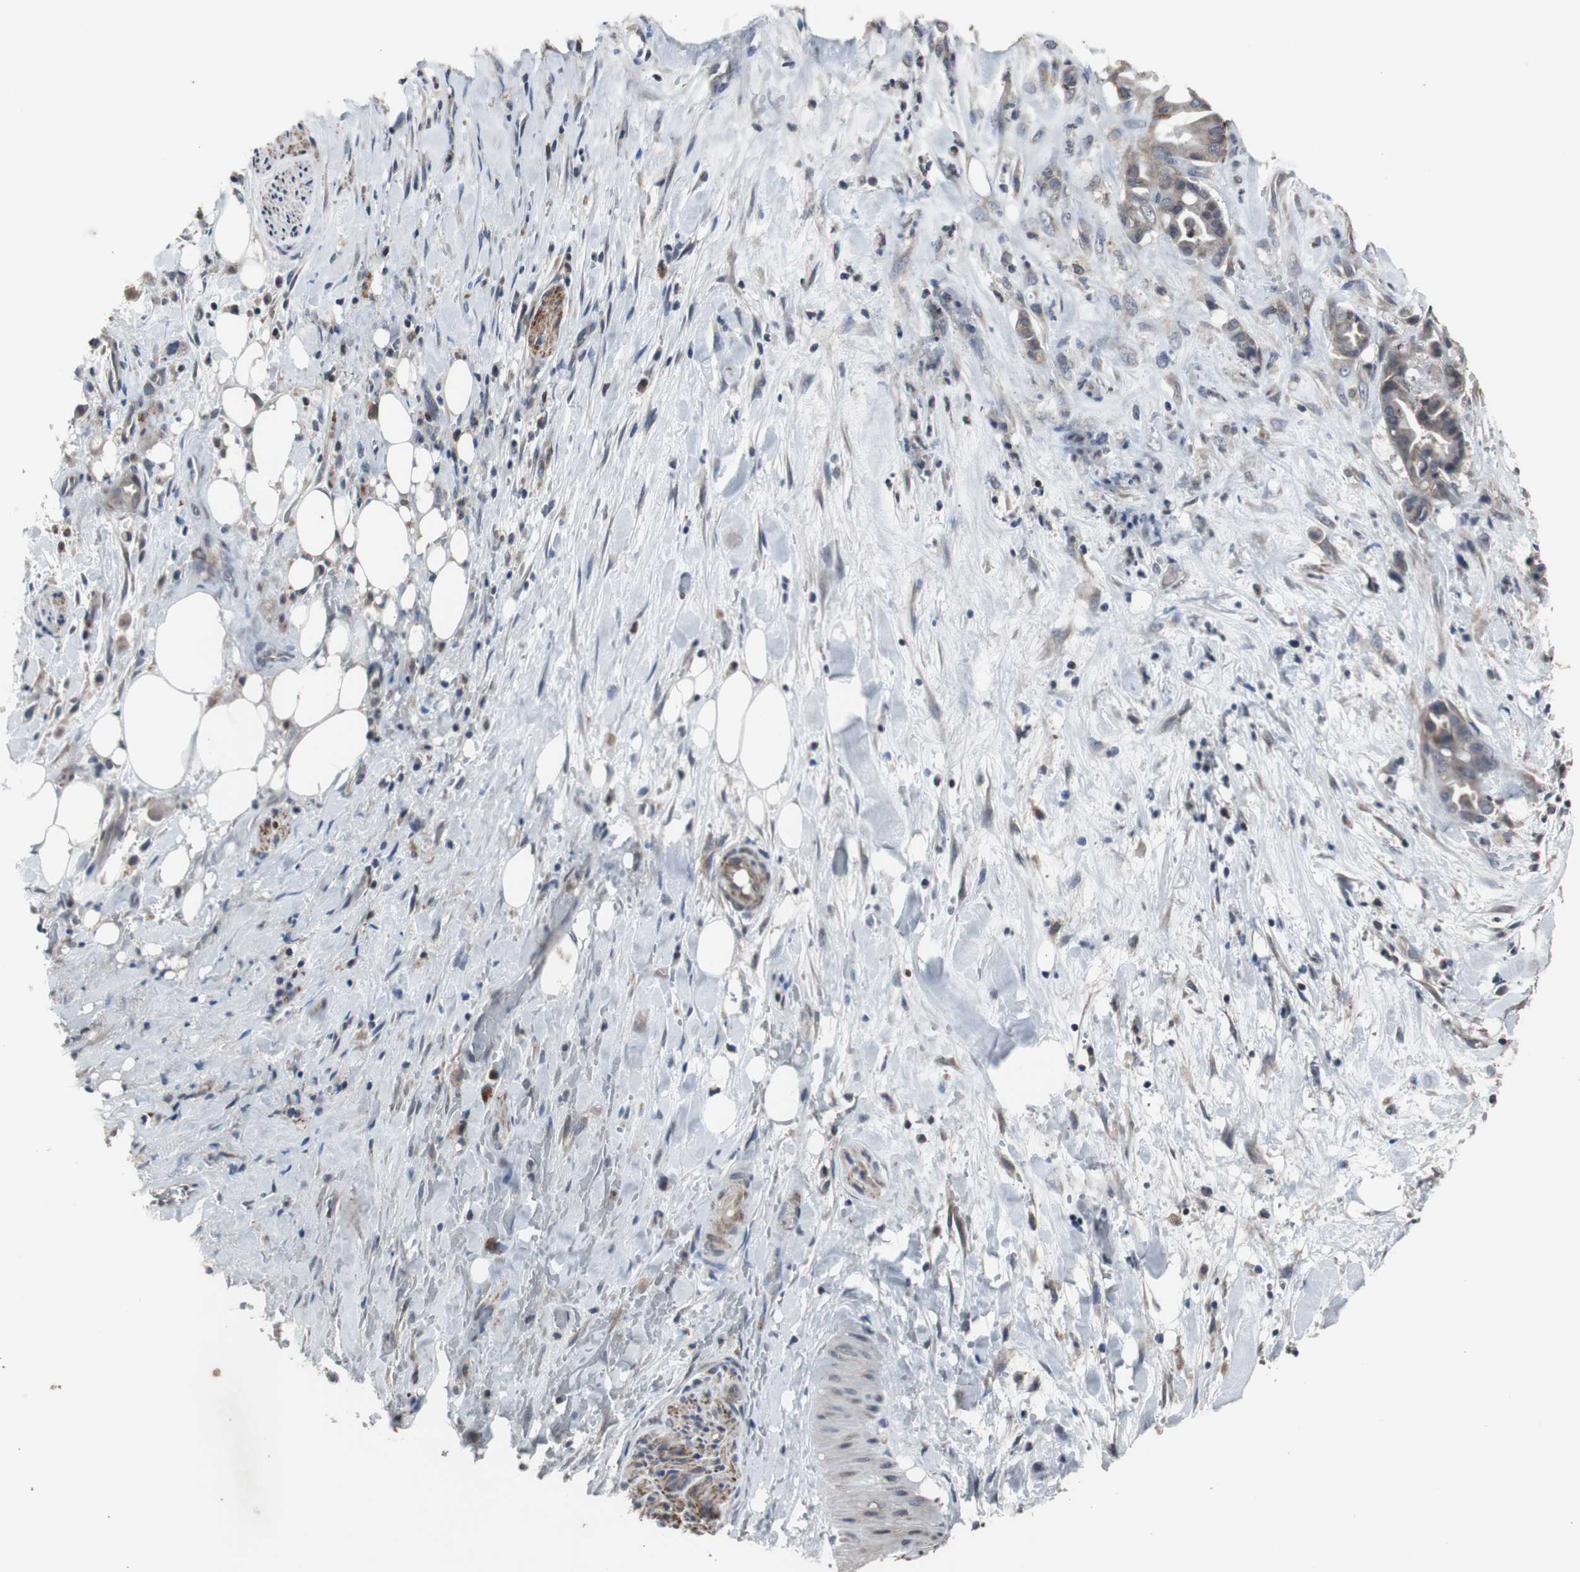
{"staining": {"intensity": "weak", "quantity": ">75%", "location": "cytoplasmic/membranous"}, "tissue": "liver cancer", "cell_type": "Tumor cells", "image_type": "cancer", "snomed": [{"axis": "morphology", "description": "Cholangiocarcinoma"}, {"axis": "topography", "description": "Liver"}], "caption": "Human liver cancer (cholangiocarcinoma) stained for a protein (brown) exhibits weak cytoplasmic/membranous positive expression in approximately >75% of tumor cells.", "gene": "CRADD", "patient": {"sex": "female", "age": 68}}